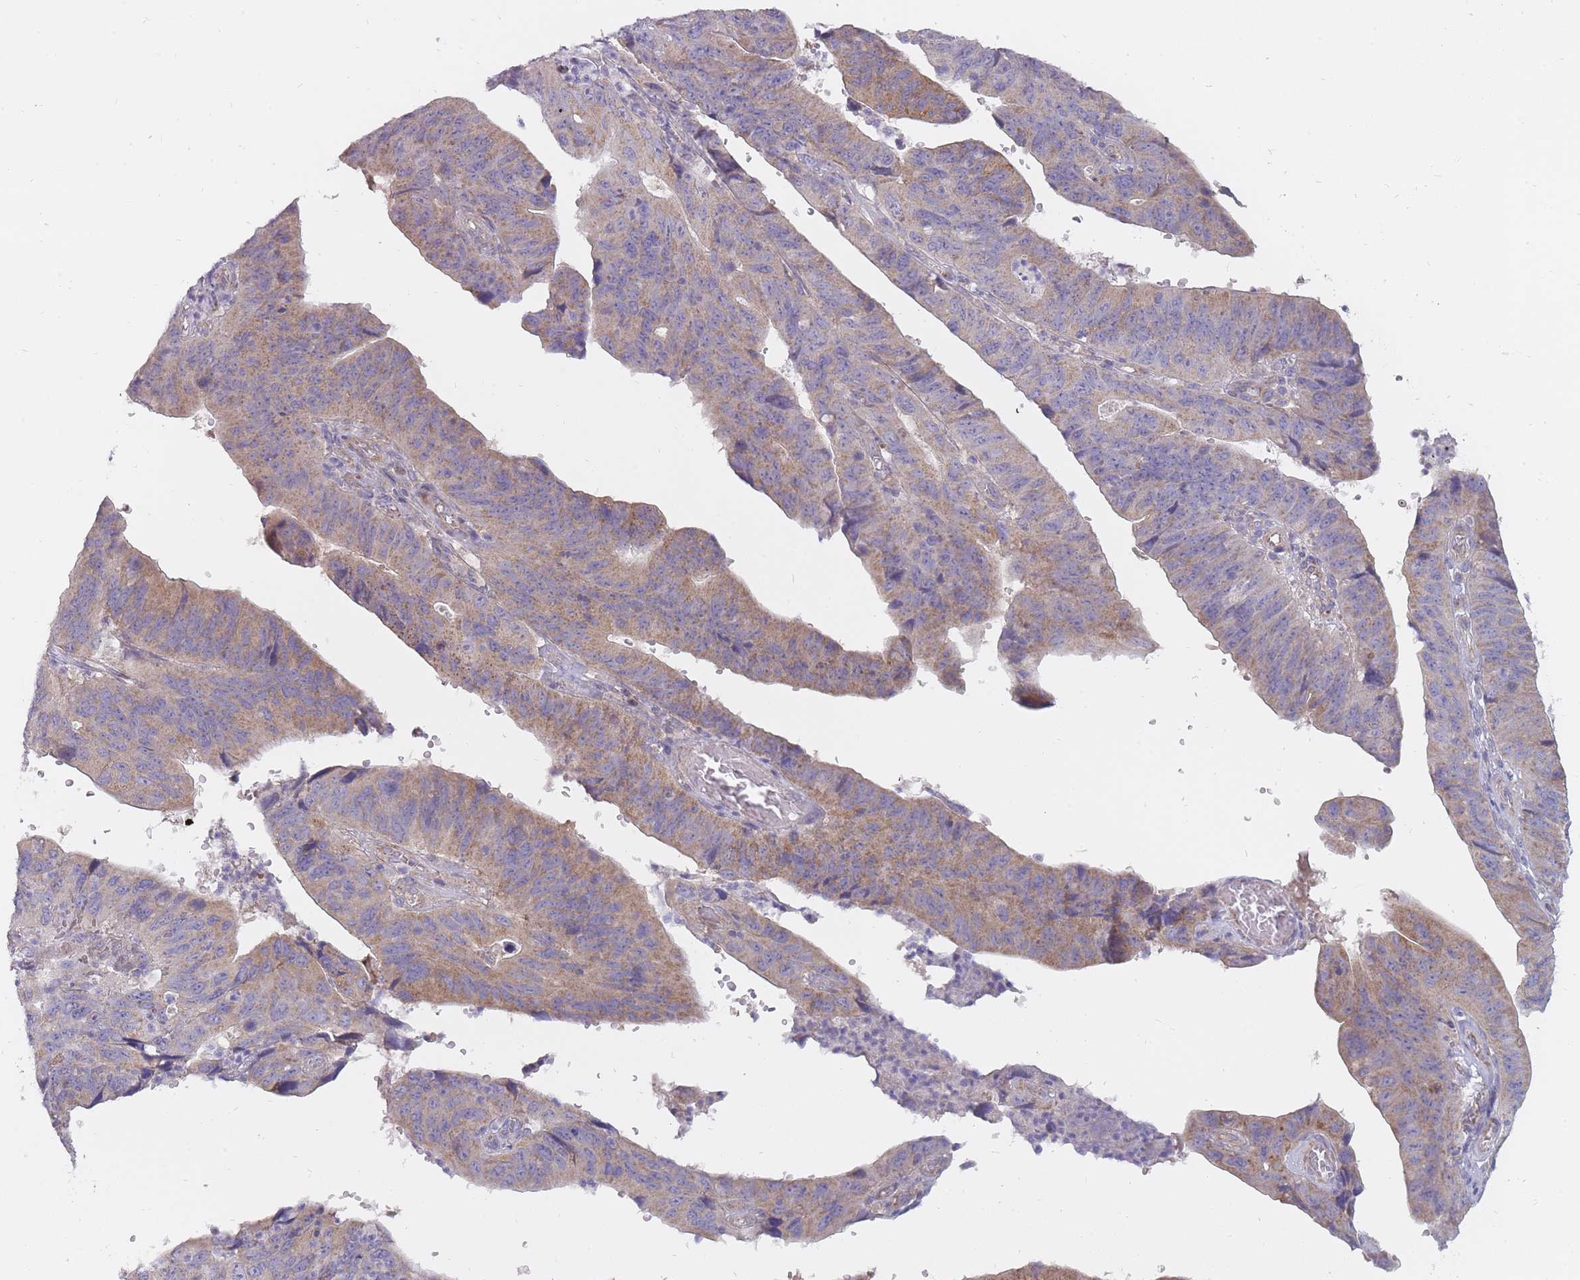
{"staining": {"intensity": "moderate", "quantity": "25%-75%", "location": "cytoplasmic/membranous"}, "tissue": "stomach cancer", "cell_type": "Tumor cells", "image_type": "cancer", "snomed": [{"axis": "morphology", "description": "Adenocarcinoma, NOS"}, {"axis": "topography", "description": "Stomach"}], "caption": "The histopathology image reveals a brown stain indicating the presence of a protein in the cytoplasmic/membranous of tumor cells in stomach adenocarcinoma.", "gene": "ALKBH4", "patient": {"sex": "male", "age": 59}}